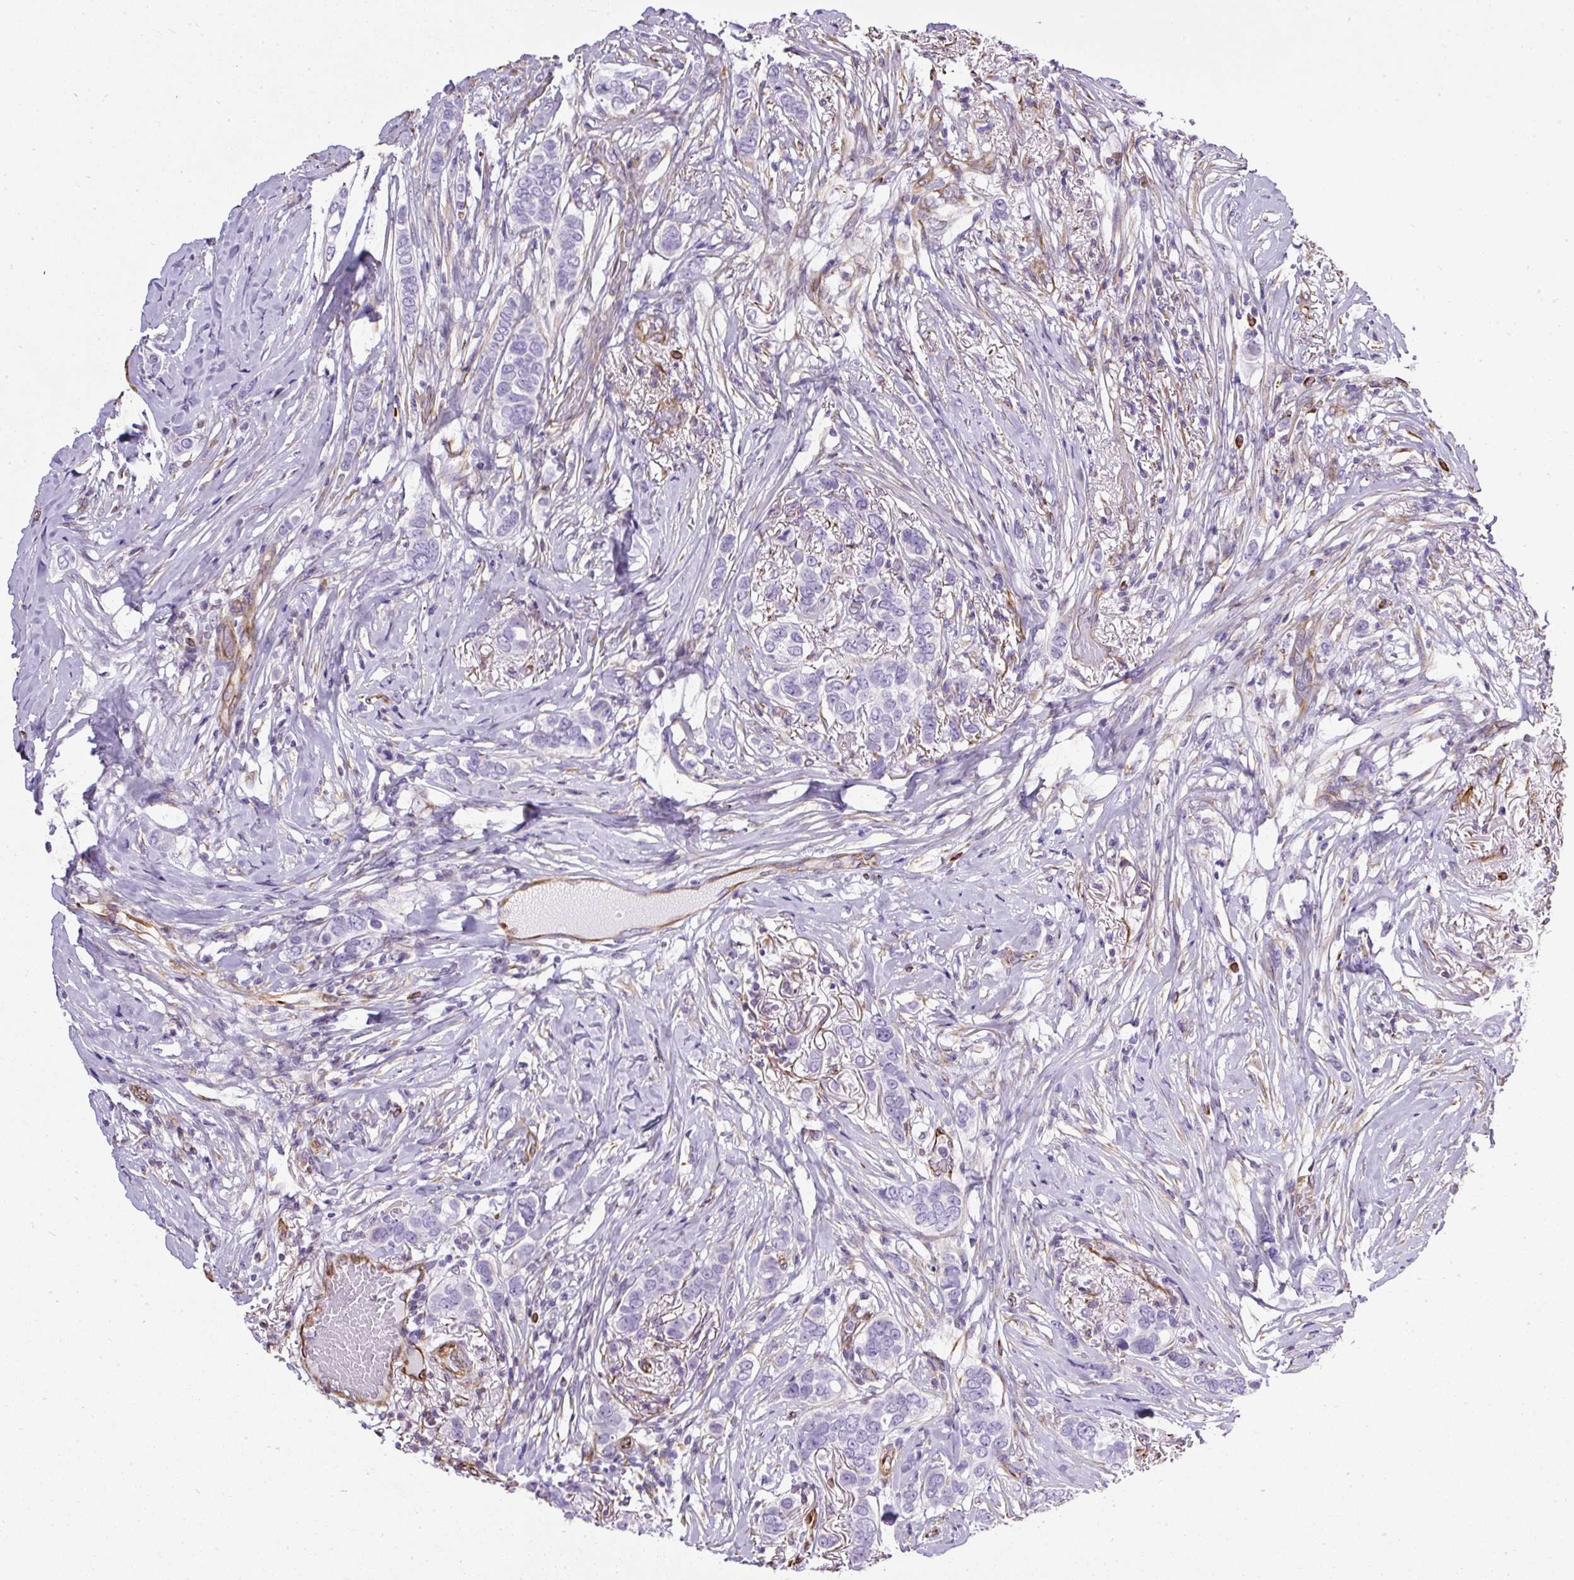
{"staining": {"intensity": "negative", "quantity": "none", "location": "none"}, "tissue": "breast cancer", "cell_type": "Tumor cells", "image_type": "cancer", "snomed": [{"axis": "morphology", "description": "Lobular carcinoma"}, {"axis": "topography", "description": "Breast"}], "caption": "Image shows no significant protein expression in tumor cells of lobular carcinoma (breast).", "gene": "PLS1", "patient": {"sex": "female", "age": 51}}